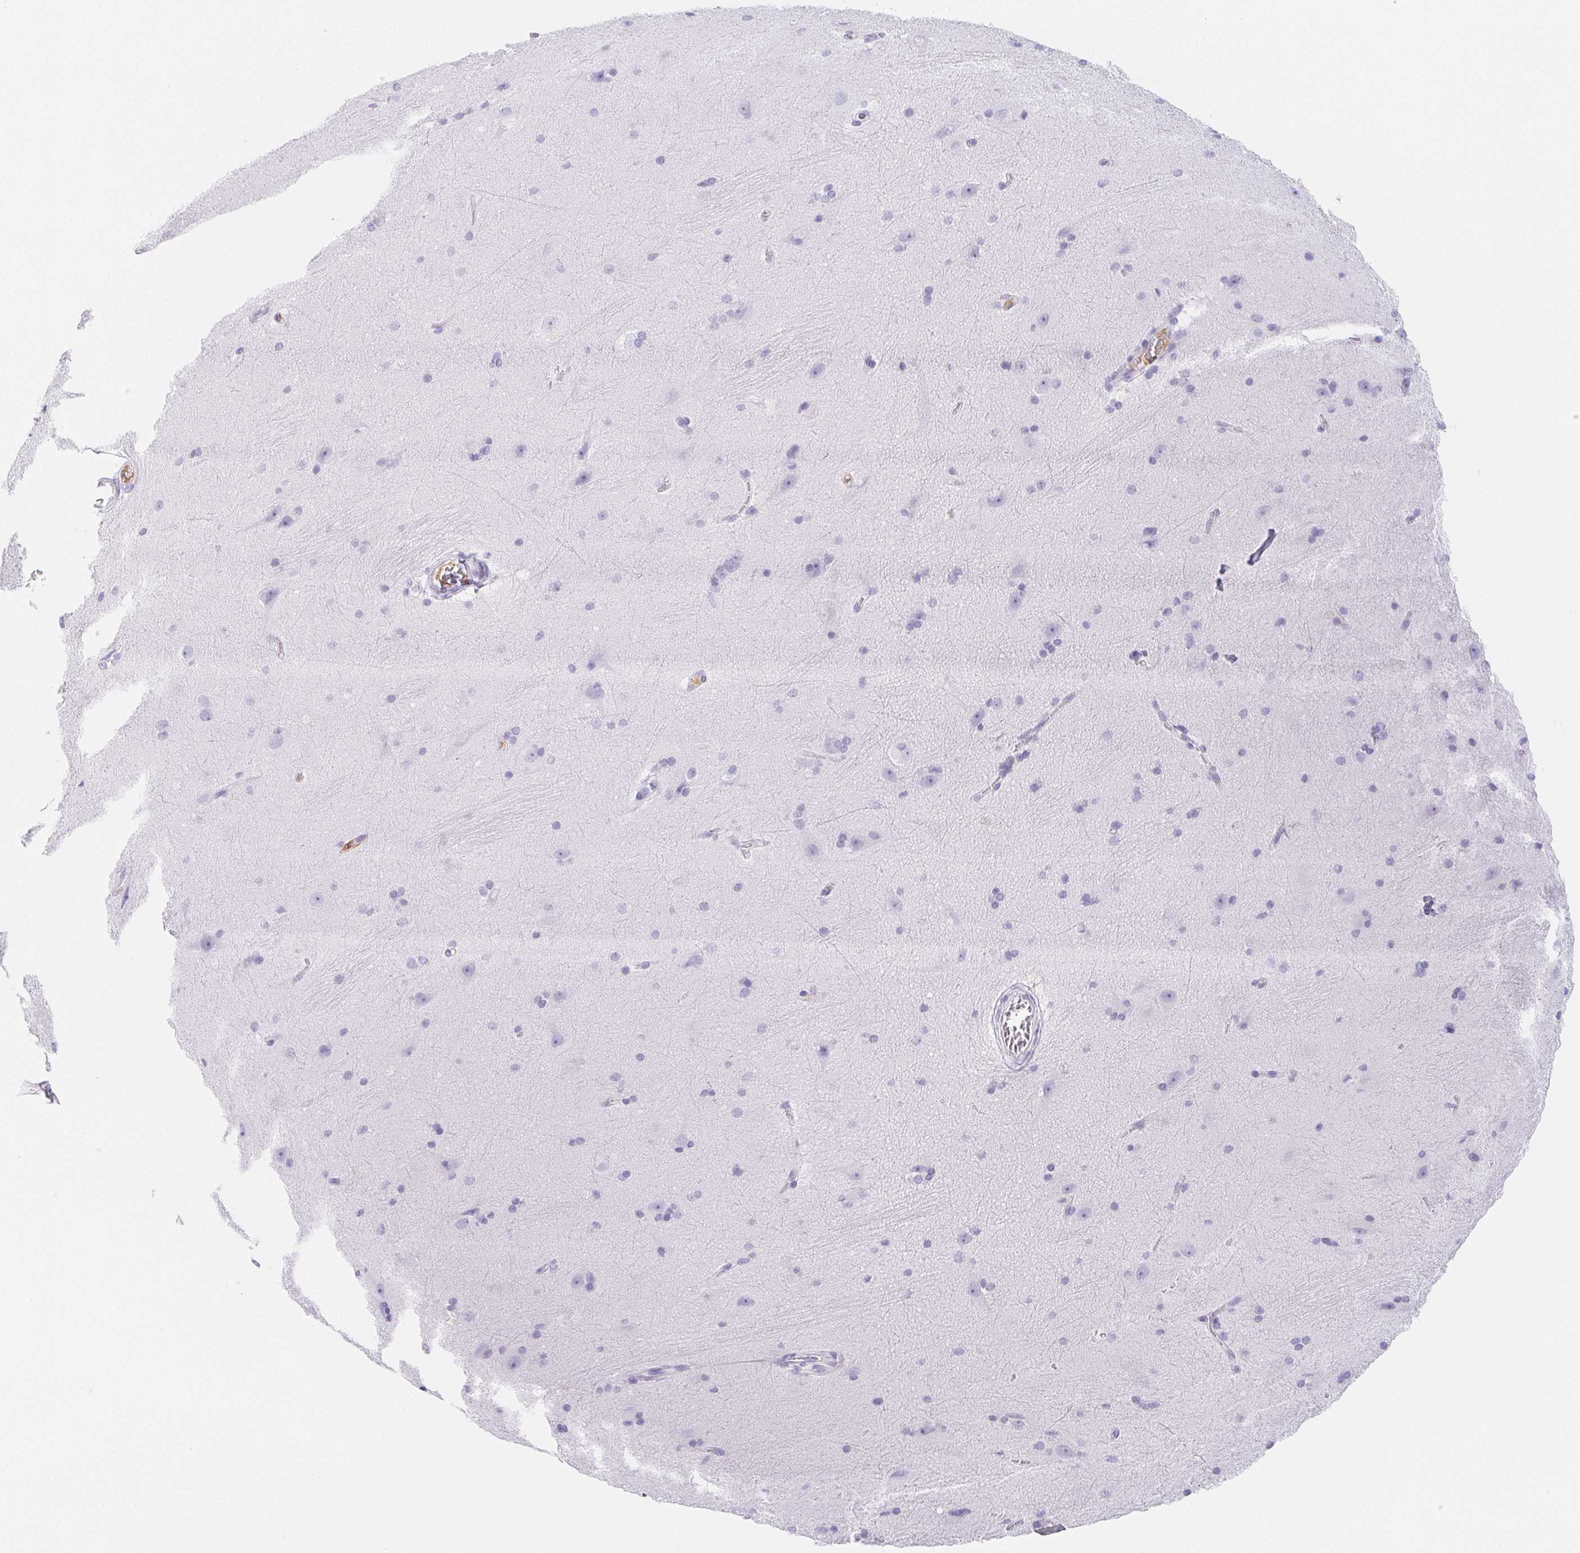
{"staining": {"intensity": "negative", "quantity": "none", "location": "none"}, "tissue": "hippocampus", "cell_type": "Glial cells", "image_type": "normal", "snomed": [{"axis": "morphology", "description": "Normal tissue, NOS"}, {"axis": "topography", "description": "Cerebral cortex"}, {"axis": "topography", "description": "Hippocampus"}], "caption": "There is no significant expression in glial cells of hippocampus.", "gene": "ITIH2", "patient": {"sex": "female", "age": 19}}